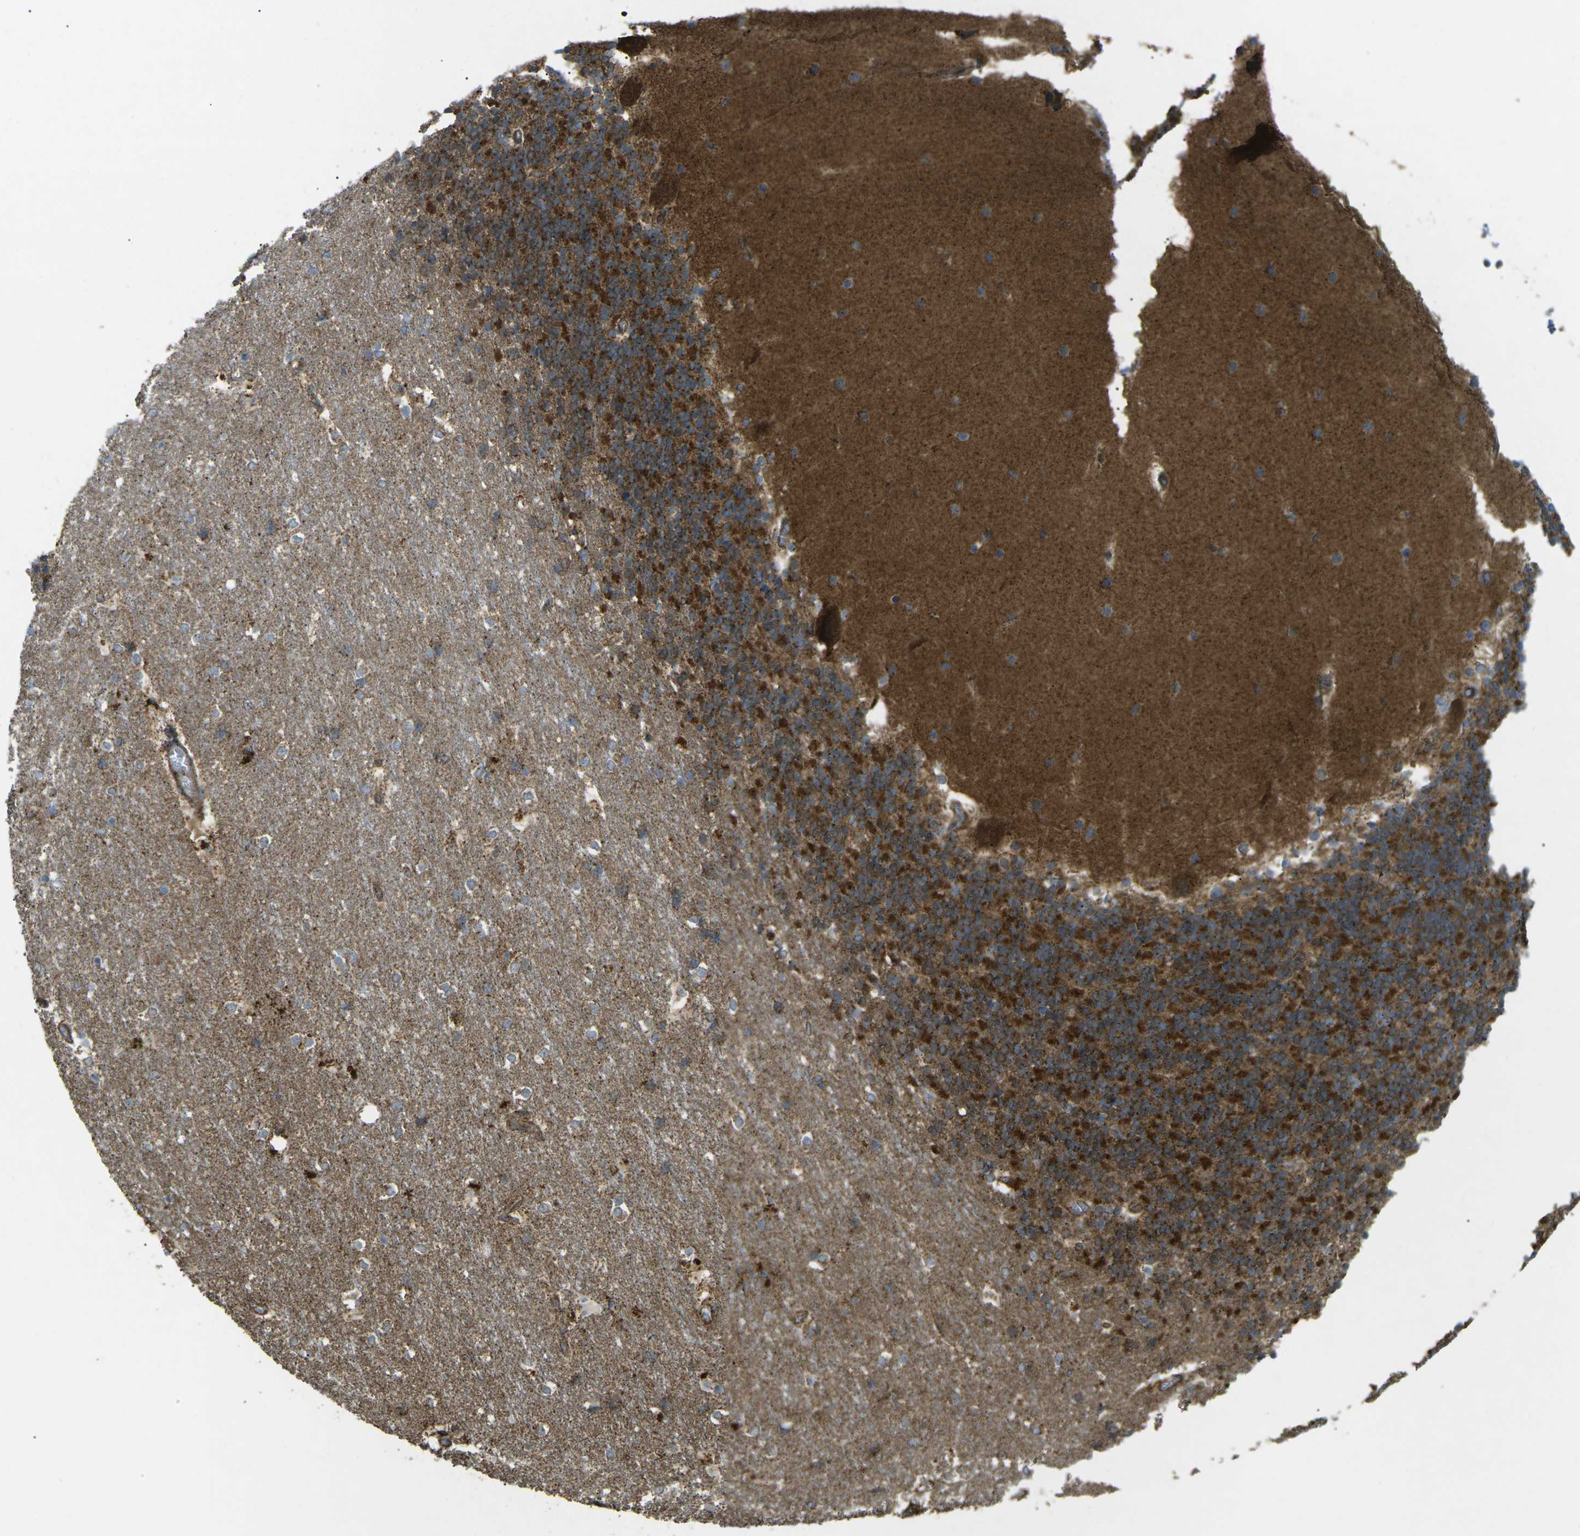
{"staining": {"intensity": "strong", "quantity": ">75%", "location": "cytoplasmic/membranous"}, "tissue": "cerebellum", "cell_type": "Cells in granular layer", "image_type": "normal", "snomed": [{"axis": "morphology", "description": "Normal tissue, NOS"}, {"axis": "topography", "description": "Cerebellum"}], "caption": "Immunohistochemistry (IHC) histopathology image of normal cerebellum: human cerebellum stained using IHC displays high levels of strong protein expression localized specifically in the cytoplasmic/membranous of cells in granular layer, appearing as a cytoplasmic/membranous brown color.", "gene": "CHMP3", "patient": {"sex": "female", "age": 19}}